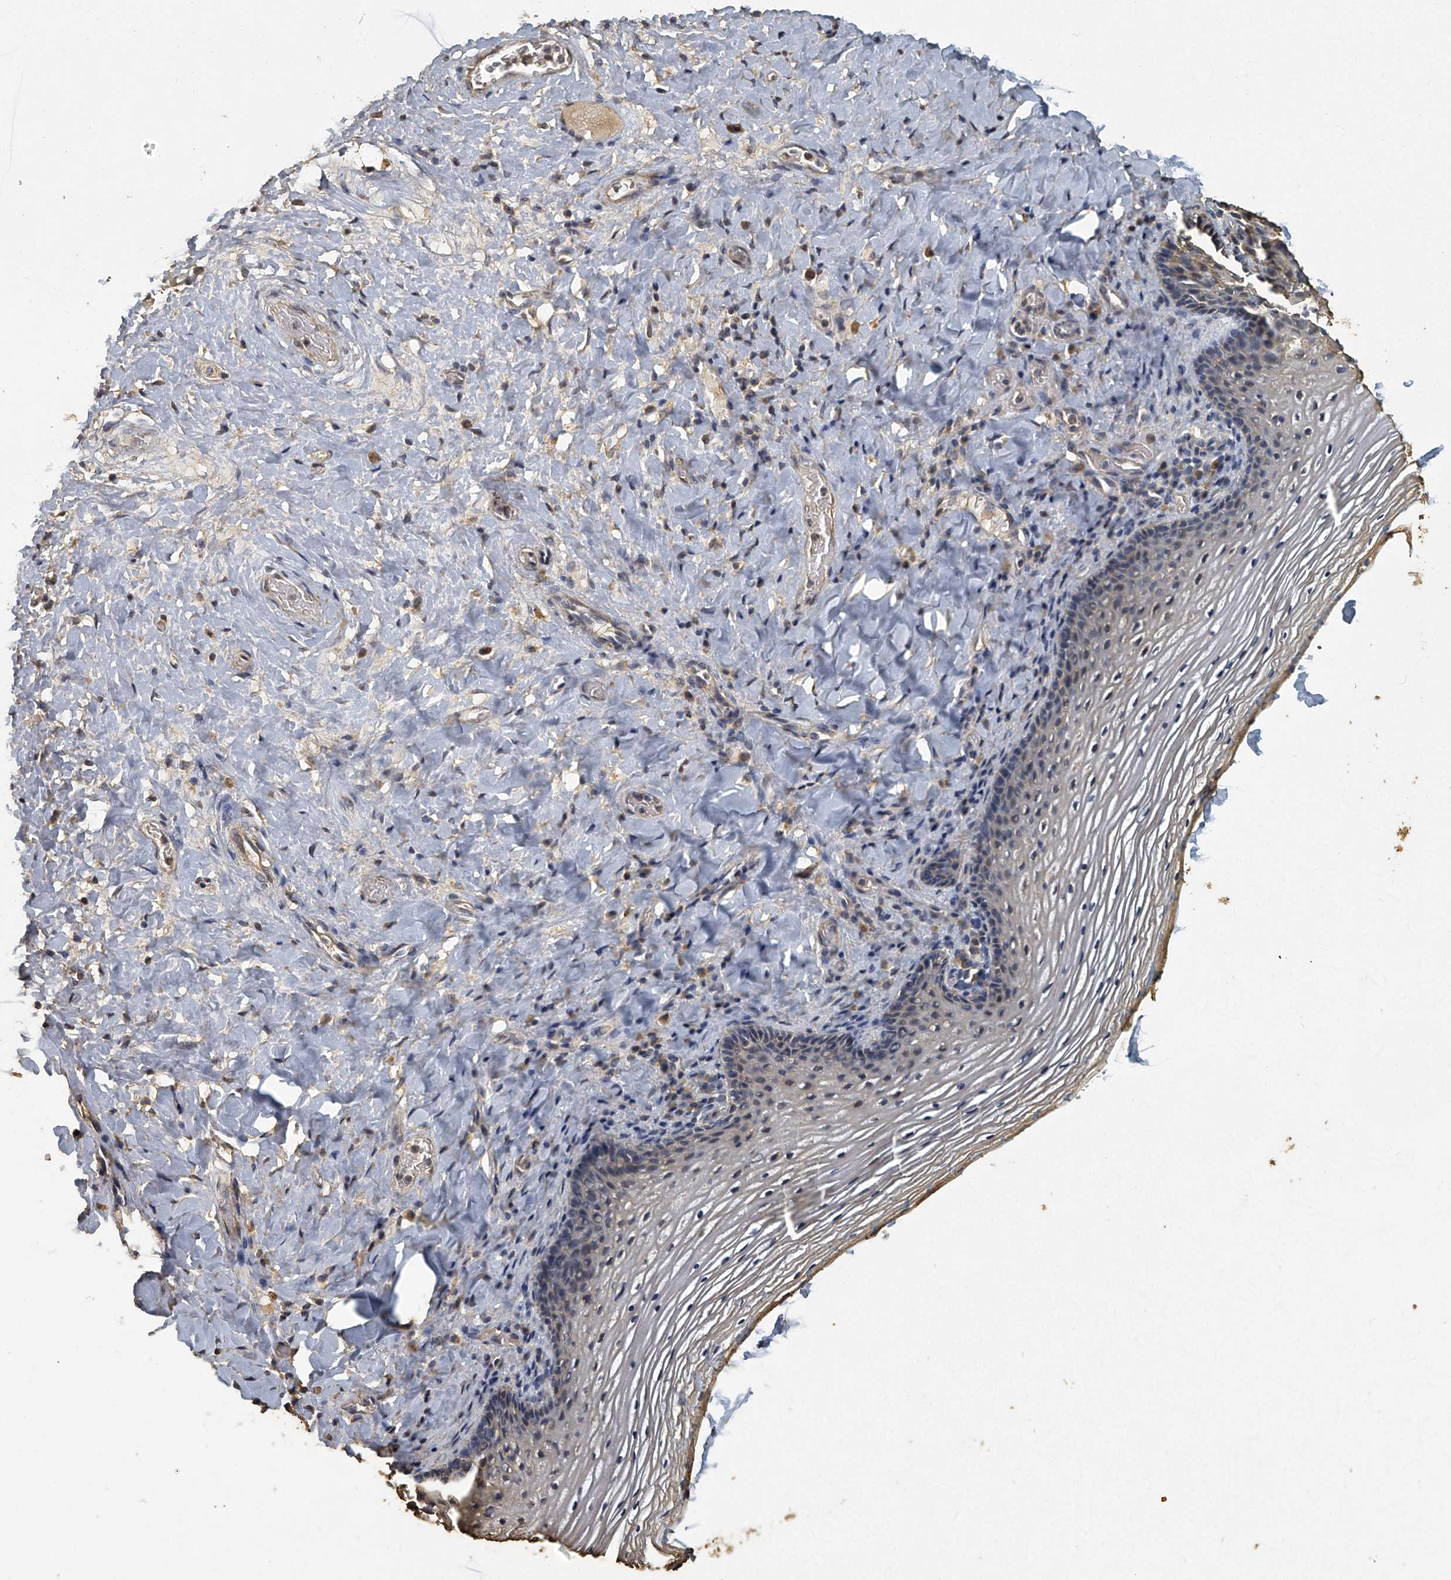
{"staining": {"intensity": "weak", "quantity": "25%-75%", "location": "cytoplasmic/membranous"}, "tissue": "vagina", "cell_type": "Squamous epithelial cells", "image_type": "normal", "snomed": [{"axis": "morphology", "description": "Normal tissue, NOS"}, {"axis": "topography", "description": "Vagina"}], "caption": "The immunohistochemical stain labels weak cytoplasmic/membranous staining in squamous epithelial cells of normal vagina. The protein of interest is stained brown, and the nuclei are stained in blue (DAB IHC with brightfield microscopy, high magnification).", "gene": "MRPL28", "patient": {"sex": "female", "age": 60}}